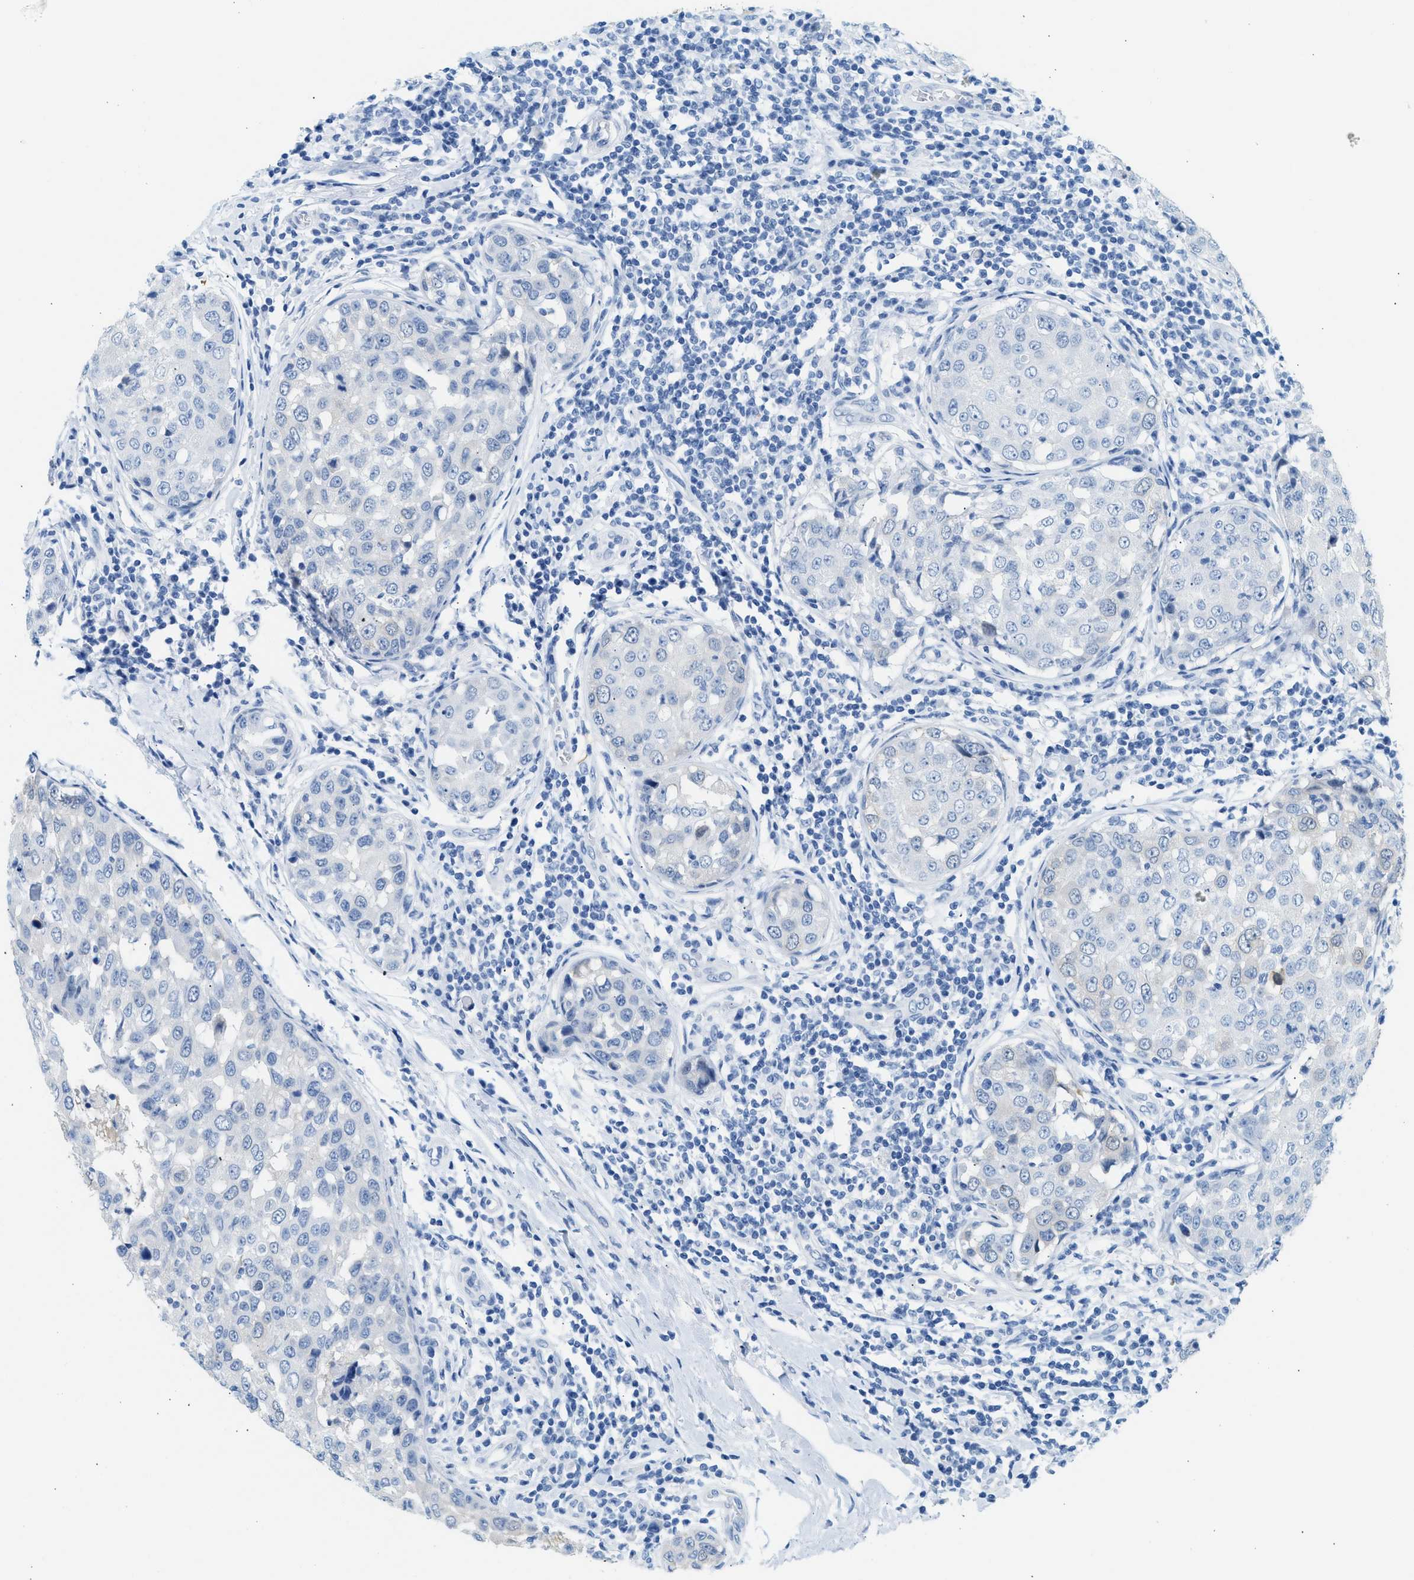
{"staining": {"intensity": "negative", "quantity": "none", "location": "none"}, "tissue": "breast cancer", "cell_type": "Tumor cells", "image_type": "cancer", "snomed": [{"axis": "morphology", "description": "Duct carcinoma"}, {"axis": "topography", "description": "Breast"}], "caption": "This micrograph is of breast cancer (infiltrating ductal carcinoma) stained with IHC to label a protein in brown with the nuclei are counter-stained blue. There is no staining in tumor cells. The staining is performed using DAB brown chromogen with nuclei counter-stained in using hematoxylin.", "gene": "SPAM1", "patient": {"sex": "female", "age": 27}}